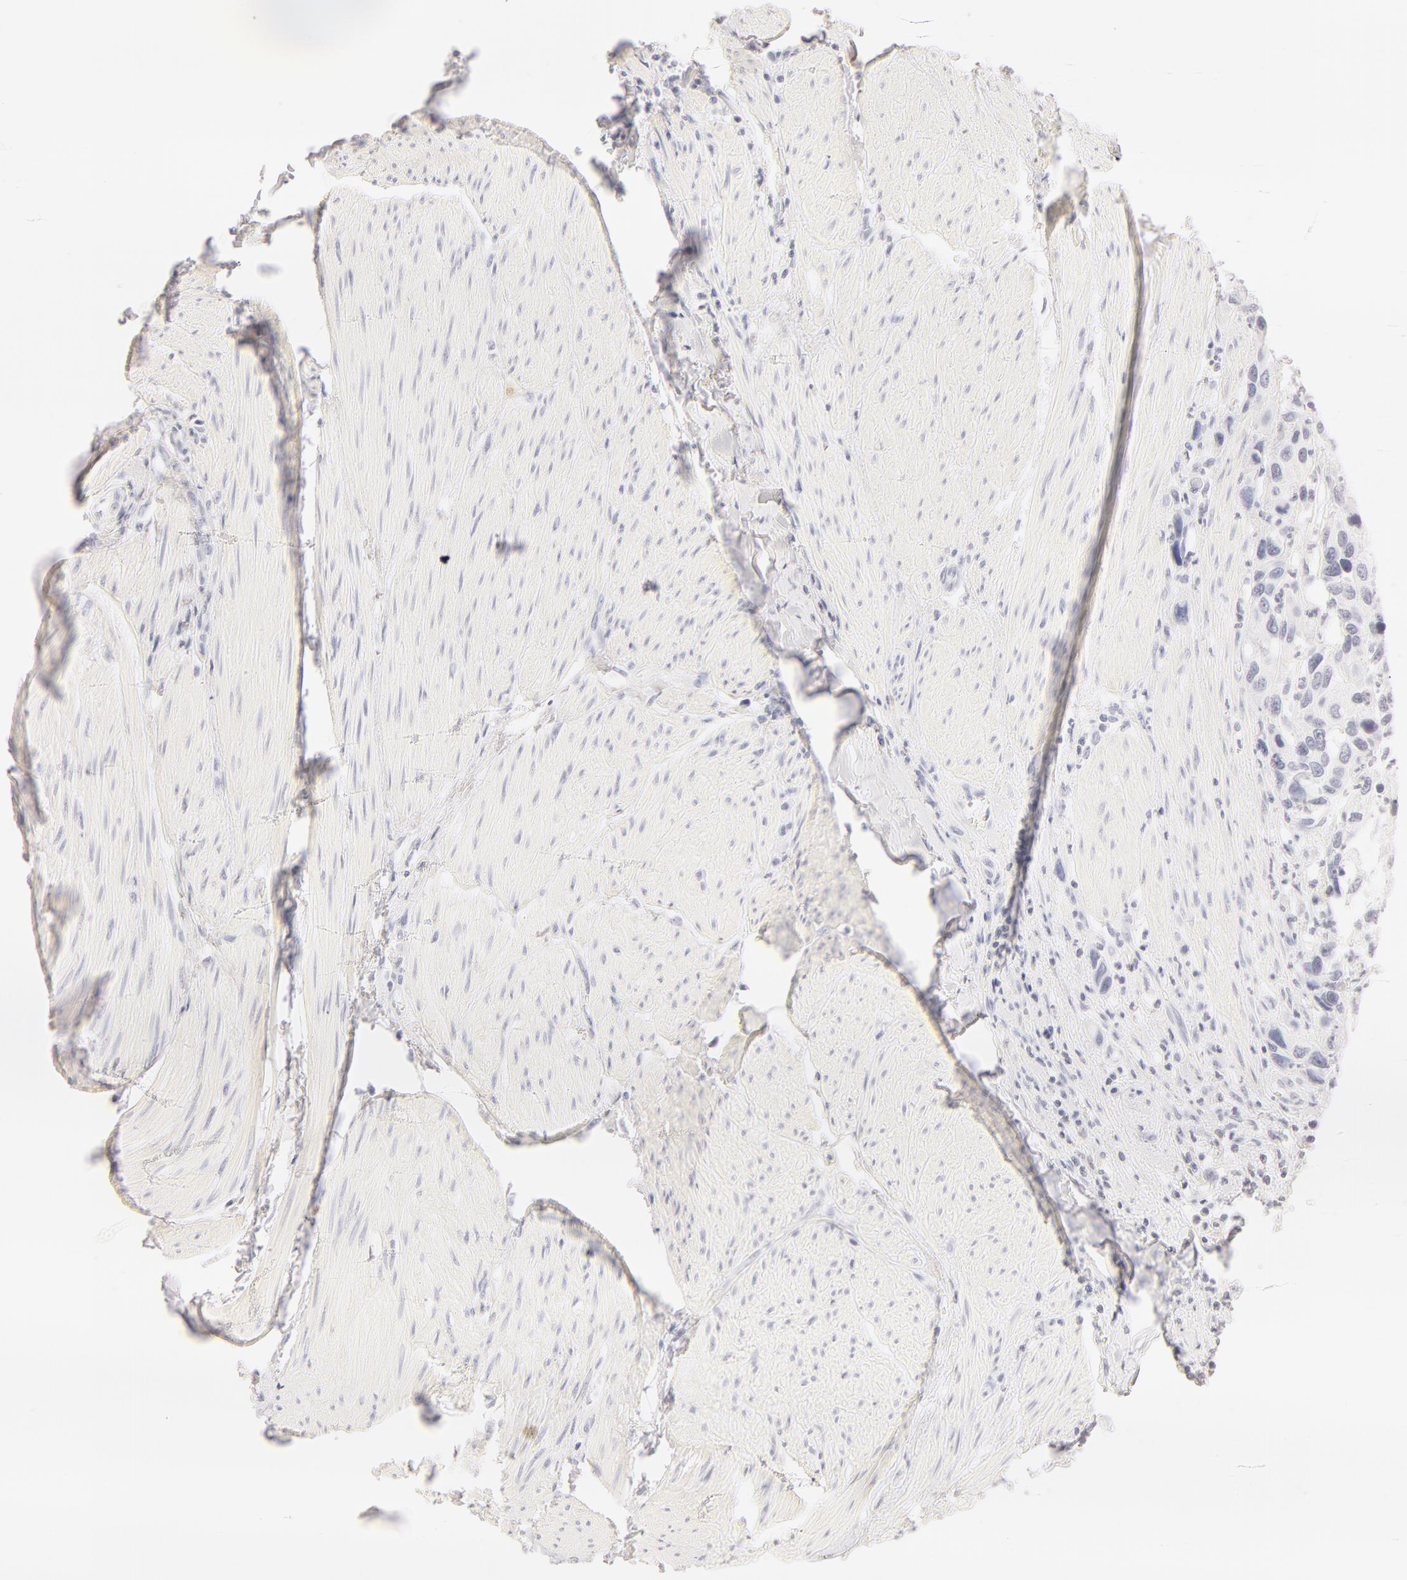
{"staining": {"intensity": "negative", "quantity": "none", "location": "none"}, "tissue": "urothelial cancer", "cell_type": "Tumor cells", "image_type": "cancer", "snomed": [{"axis": "morphology", "description": "Urothelial carcinoma, High grade"}, {"axis": "topography", "description": "Urinary bladder"}], "caption": "Protein analysis of urothelial carcinoma (high-grade) demonstrates no significant positivity in tumor cells. The staining was performed using DAB (3,3'-diaminobenzidine) to visualize the protein expression in brown, while the nuclei were stained in blue with hematoxylin (Magnification: 20x).", "gene": "LGALS7B", "patient": {"sex": "male", "age": 66}}